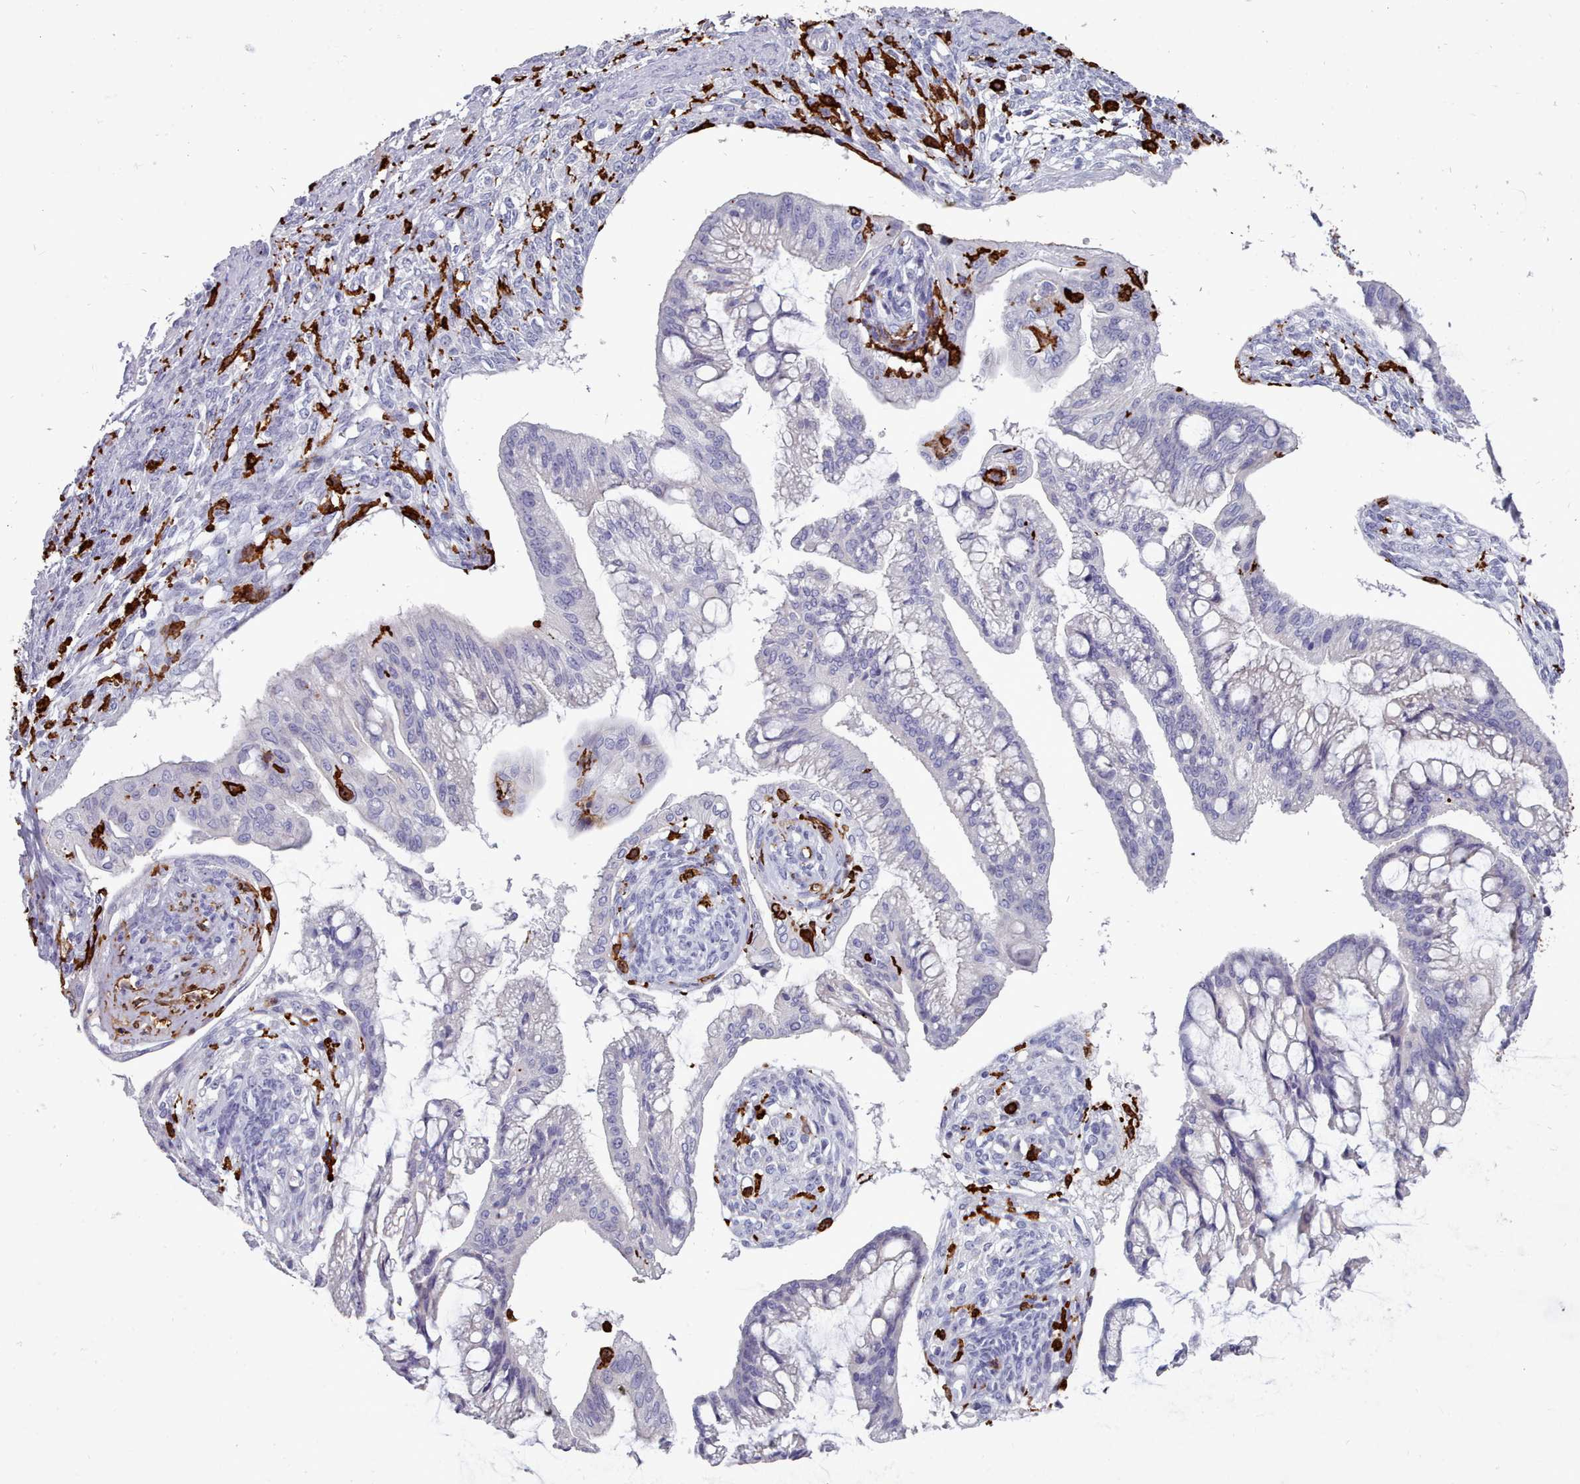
{"staining": {"intensity": "negative", "quantity": "none", "location": "none"}, "tissue": "ovarian cancer", "cell_type": "Tumor cells", "image_type": "cancer", "snomed": [{"axis": "morphology", "description": "Cystadenocarcinoma, mucinous, NOS"}, {"axis": "topography", "description": "Ovary"}], "caption": "Tumor cells are negative for brown protein staining in ovarian mucinous cystadenocarcinoma.", "gene": "AIF1", "patient": {"sex": "female", "age": 73}}